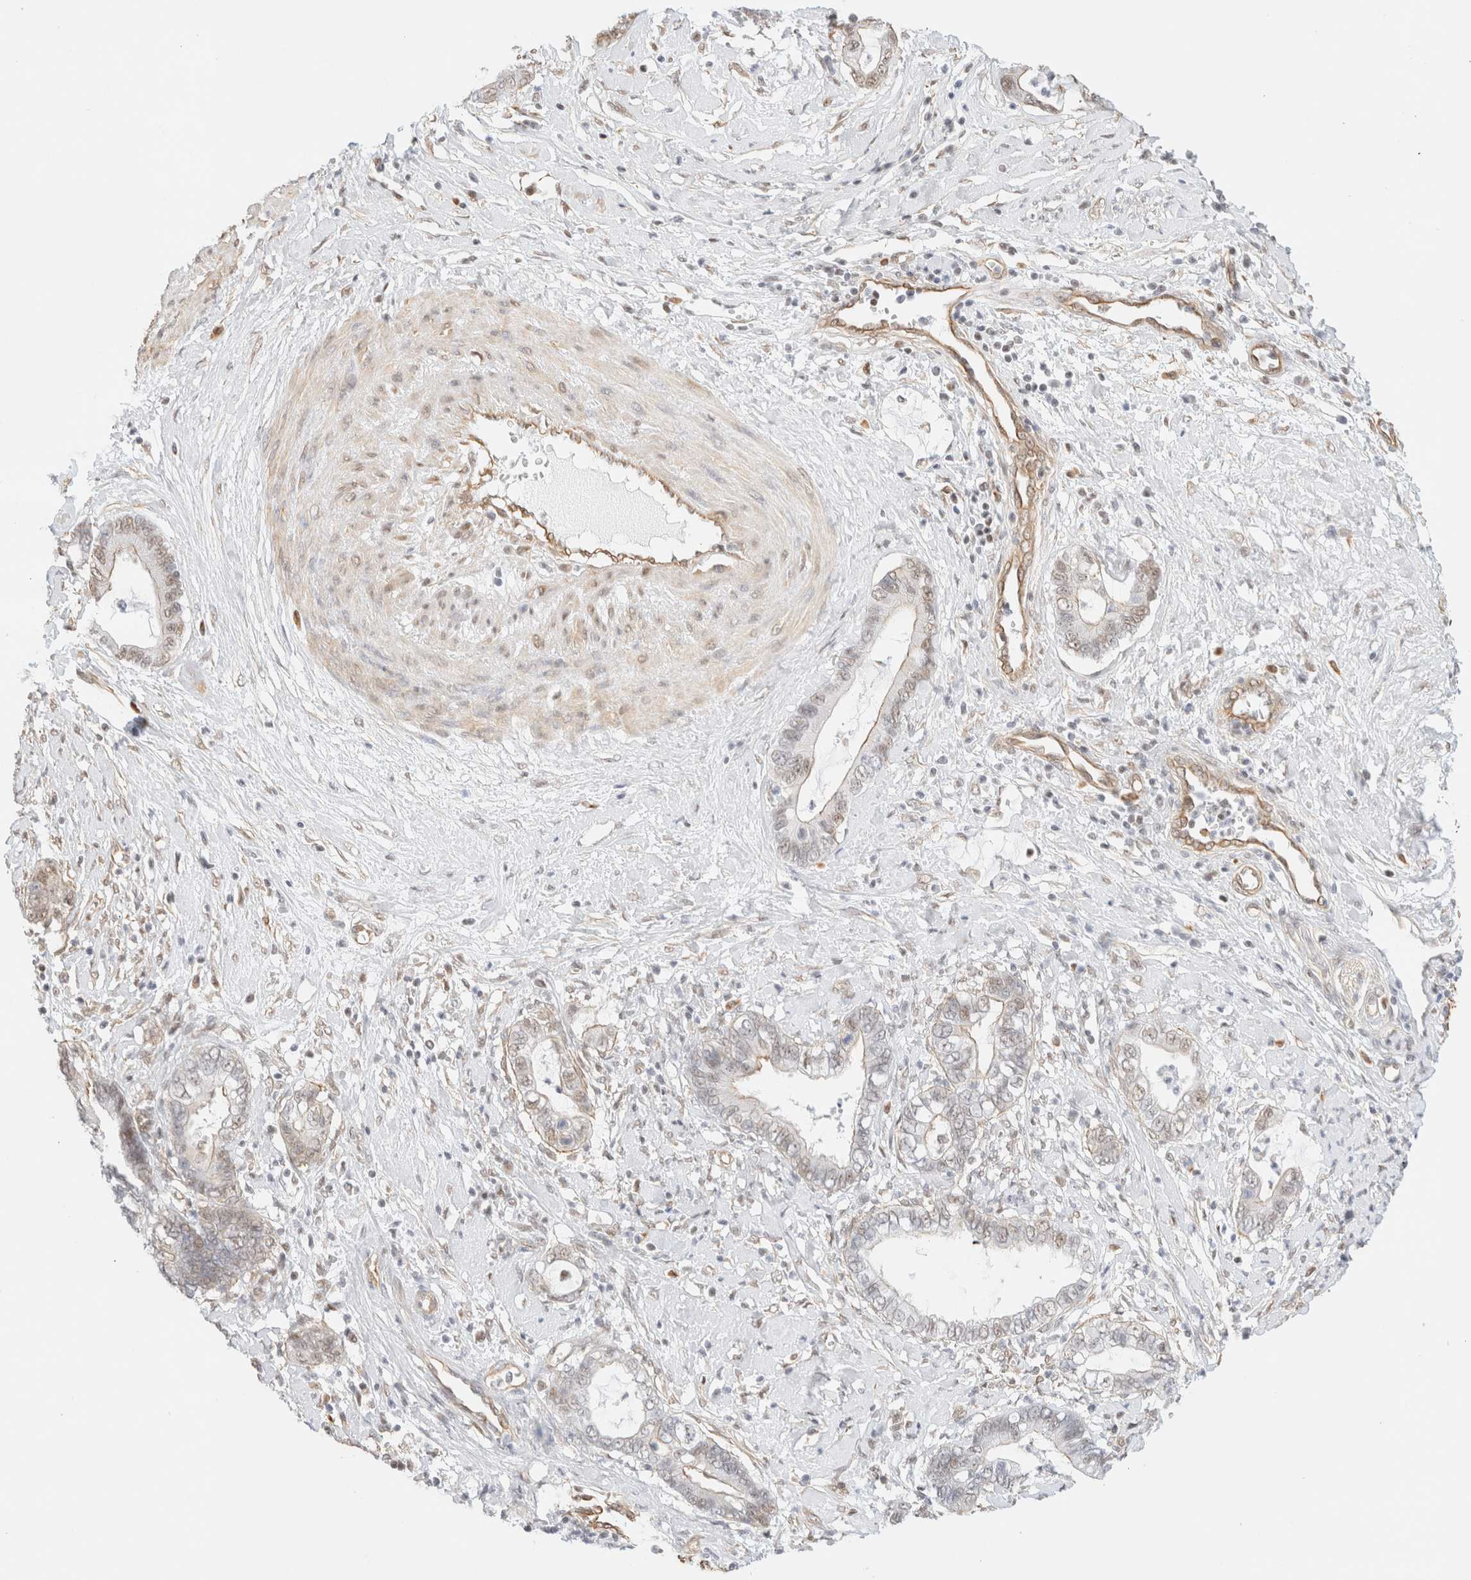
{"staining": {"intensity": "weak", "quantity": "25%-75%", "location": "nuclear"}, "tissue": "cervical cancer", "cell_type": "Tumor cells", "image_type": "cancer", "snomed": [{"axis": "morphology", "description": "Adenocarcinoma, NOS"}, {"axis": "topography", "description": "Cervix"}], "caption": "The micrograph shows staining of adenocarcinoma (cervical), revealing weak nuclear protein staining (brown color) within tumor cells.", "gene": "ARID5A", "patient": {"sex": "female", "age": 44}}